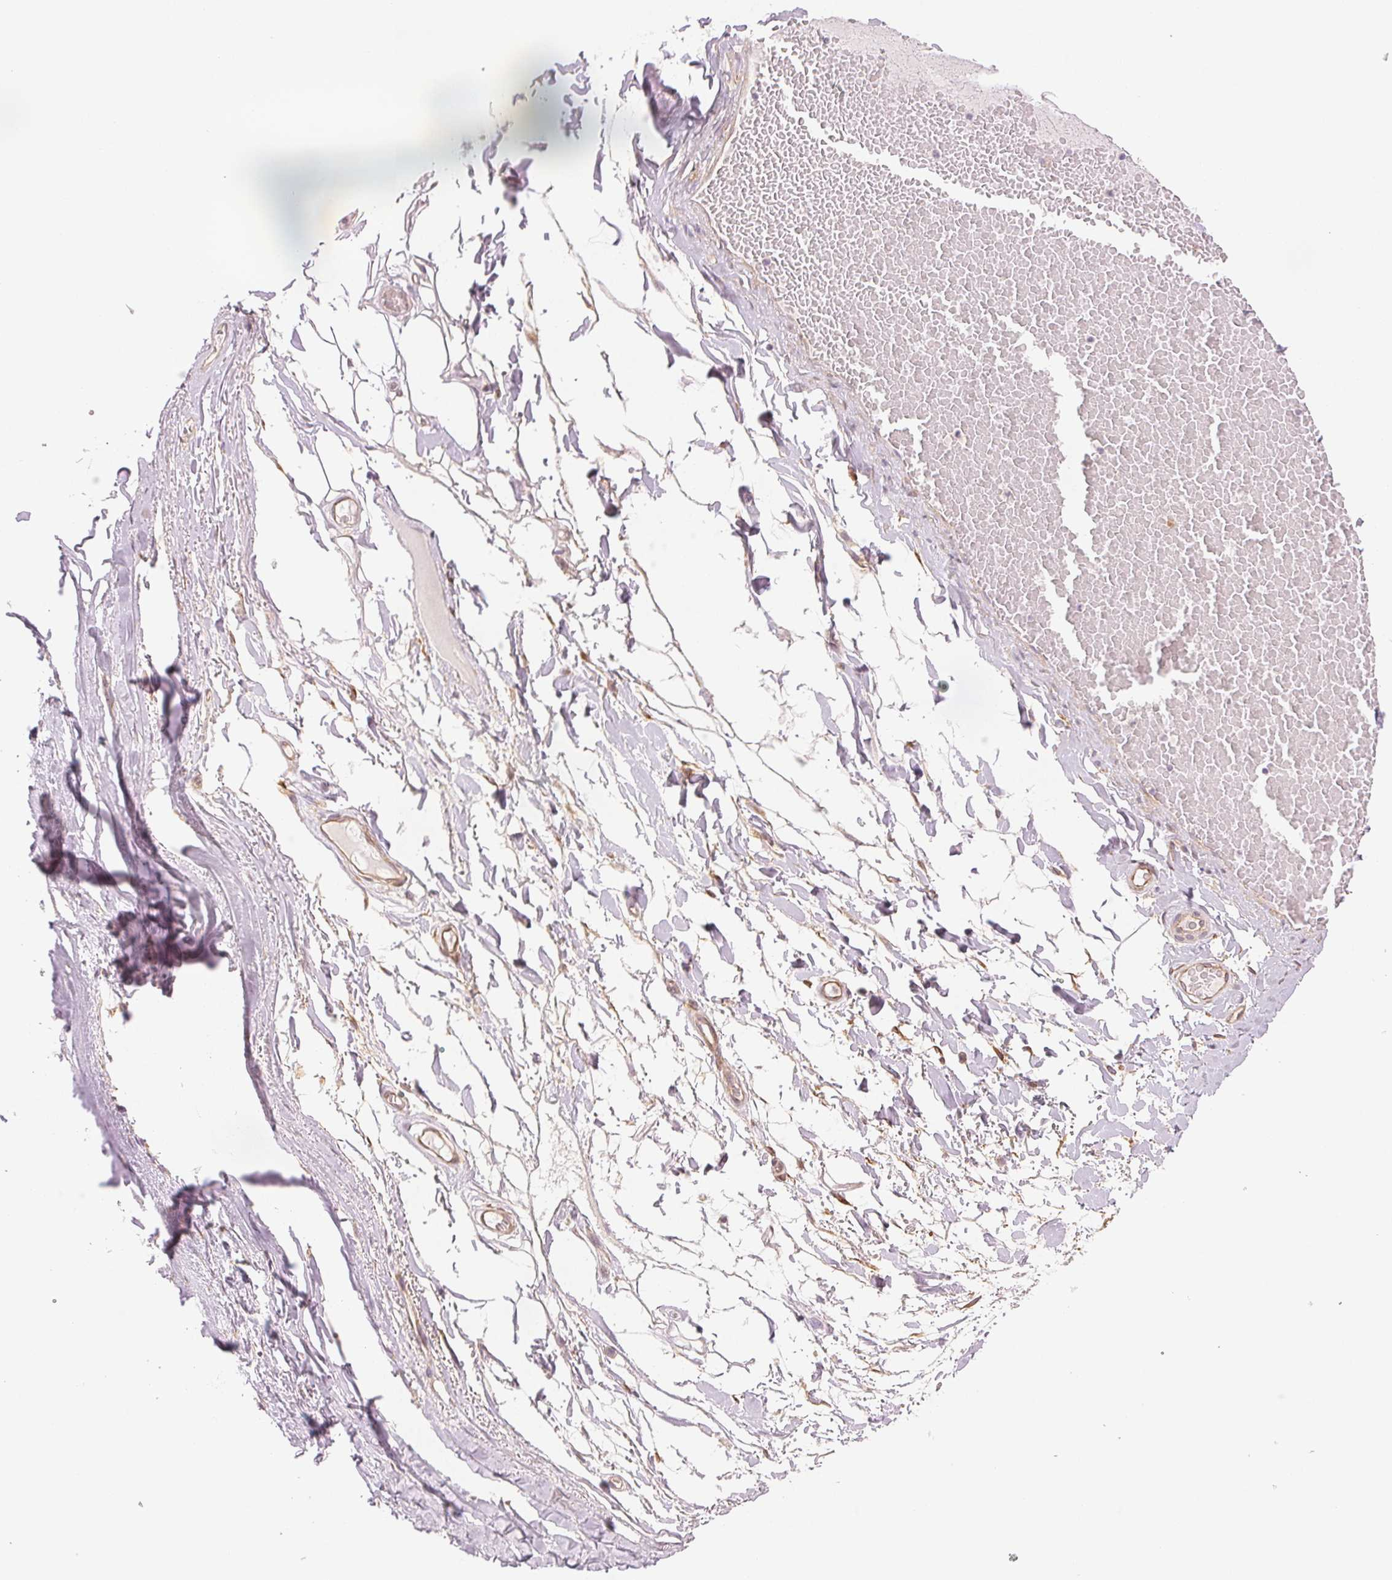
{"staining": {"intensity": "negative", "quantity": "none", "location": "none"}, "tissue": "adipose tissue", "cell_type": "Adipocytes", "image_type": "normal", "snomed": [{"axis": "morphology", "description": "Normal tissue, NOS"}, {"axis": "topography", "description": "Lymph node"}, {"axis": "topography", "description": "Cartilage tissue"}, {"axis": "topography", "description": "Nasopharynx"}], "caption": "Human adipose tissue stained for a protein using IHC exhibits no staining in adipocytes.", "gene": "DIAPH2", "patient": {"sex": "male", "age": 63}}